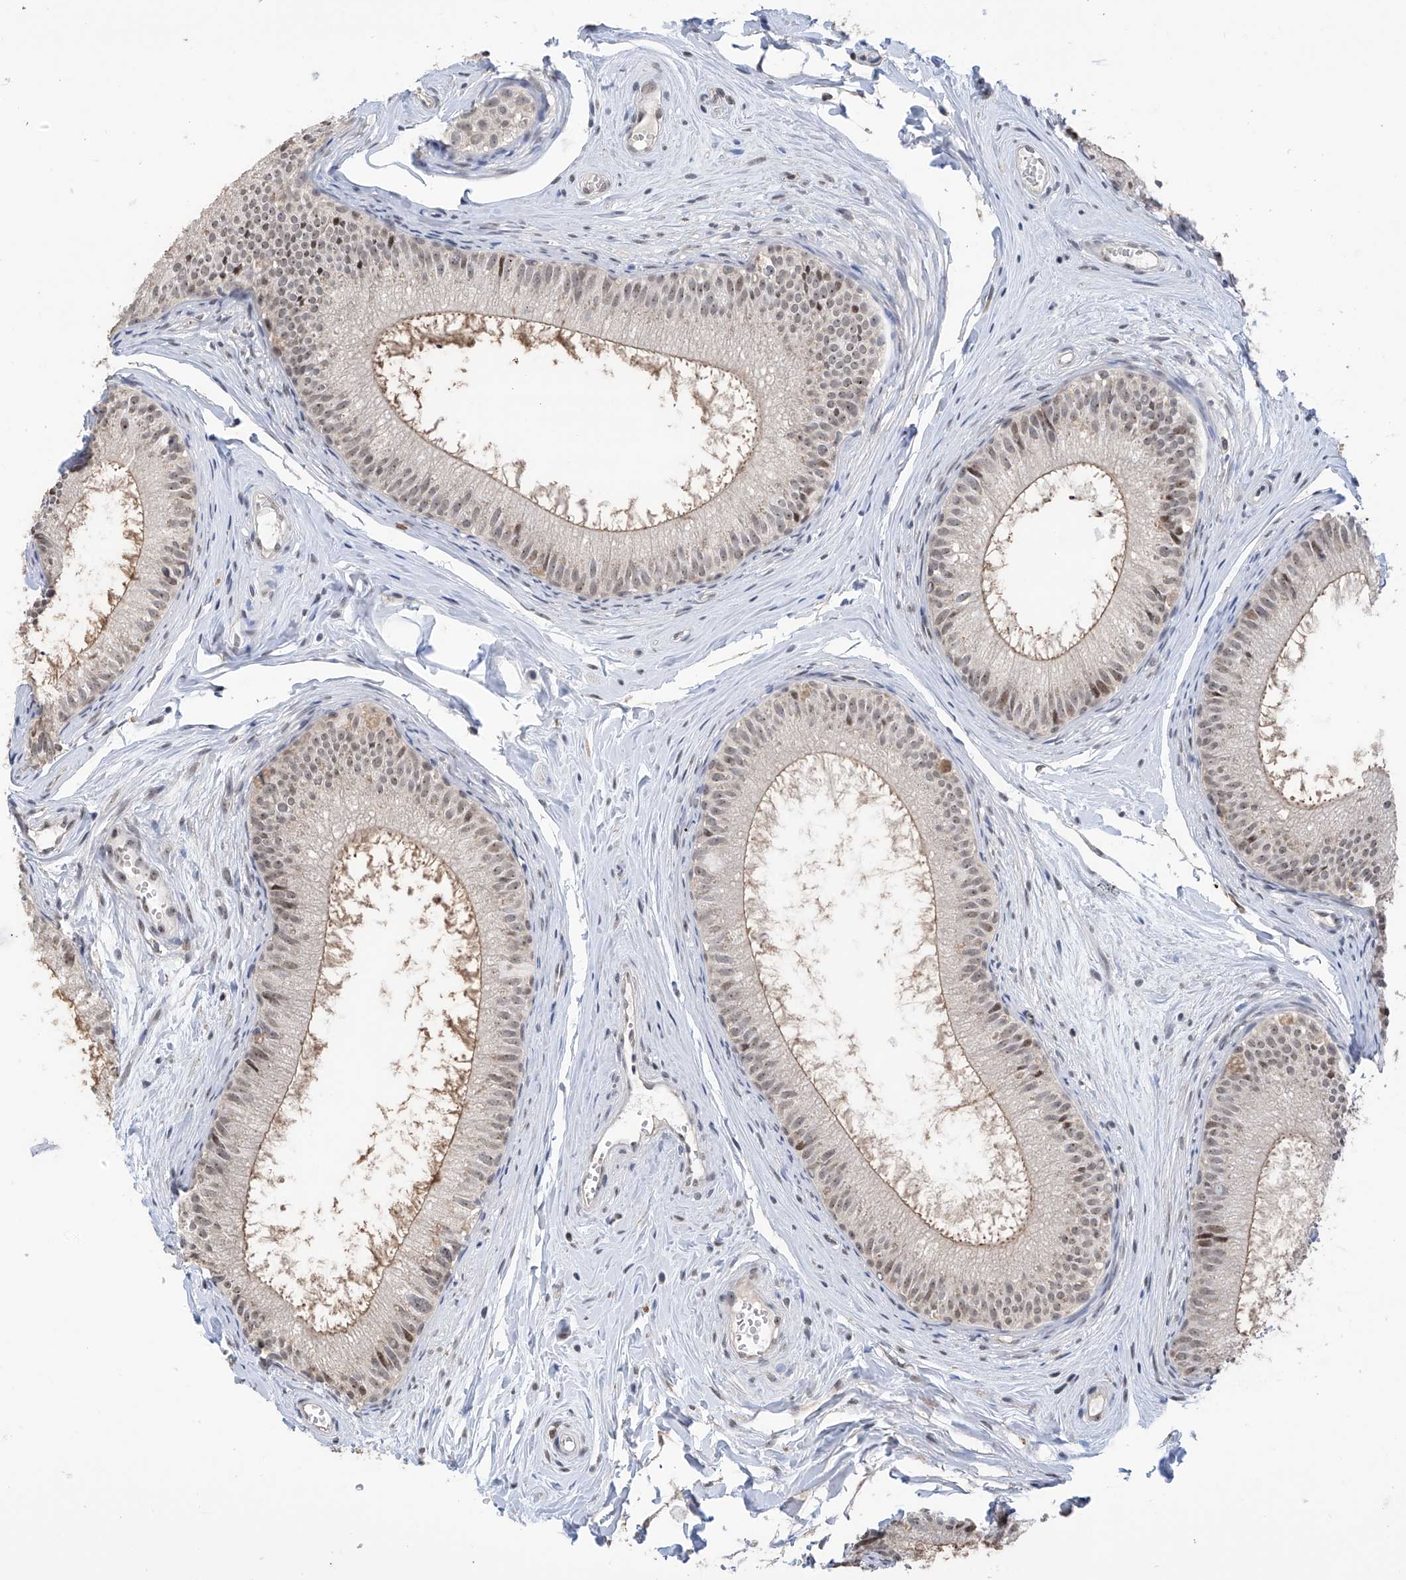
{"staining": {"intensity": "weak", "quantity": "25%-75%", "location": "nuclear"}, "tissue": "epididymis", "cell_type": "Glandular cells", "image_type": "normal", "snomed": [{"axis": "morphology", "description": "Normal tissue, NOS"}, {"axis": "topography", "description": "Epididymis"}], "caption": "A brown stain labels weak nuclear expression of a protein in glandular cells of normal epididymis. The staining is performed using DAB brown chromogen to label protein expression. The nuclei are counter-stained blue using hematoxylin.", "gene": "C1orf131", "patient": {"sex": "male", "age": 34}}